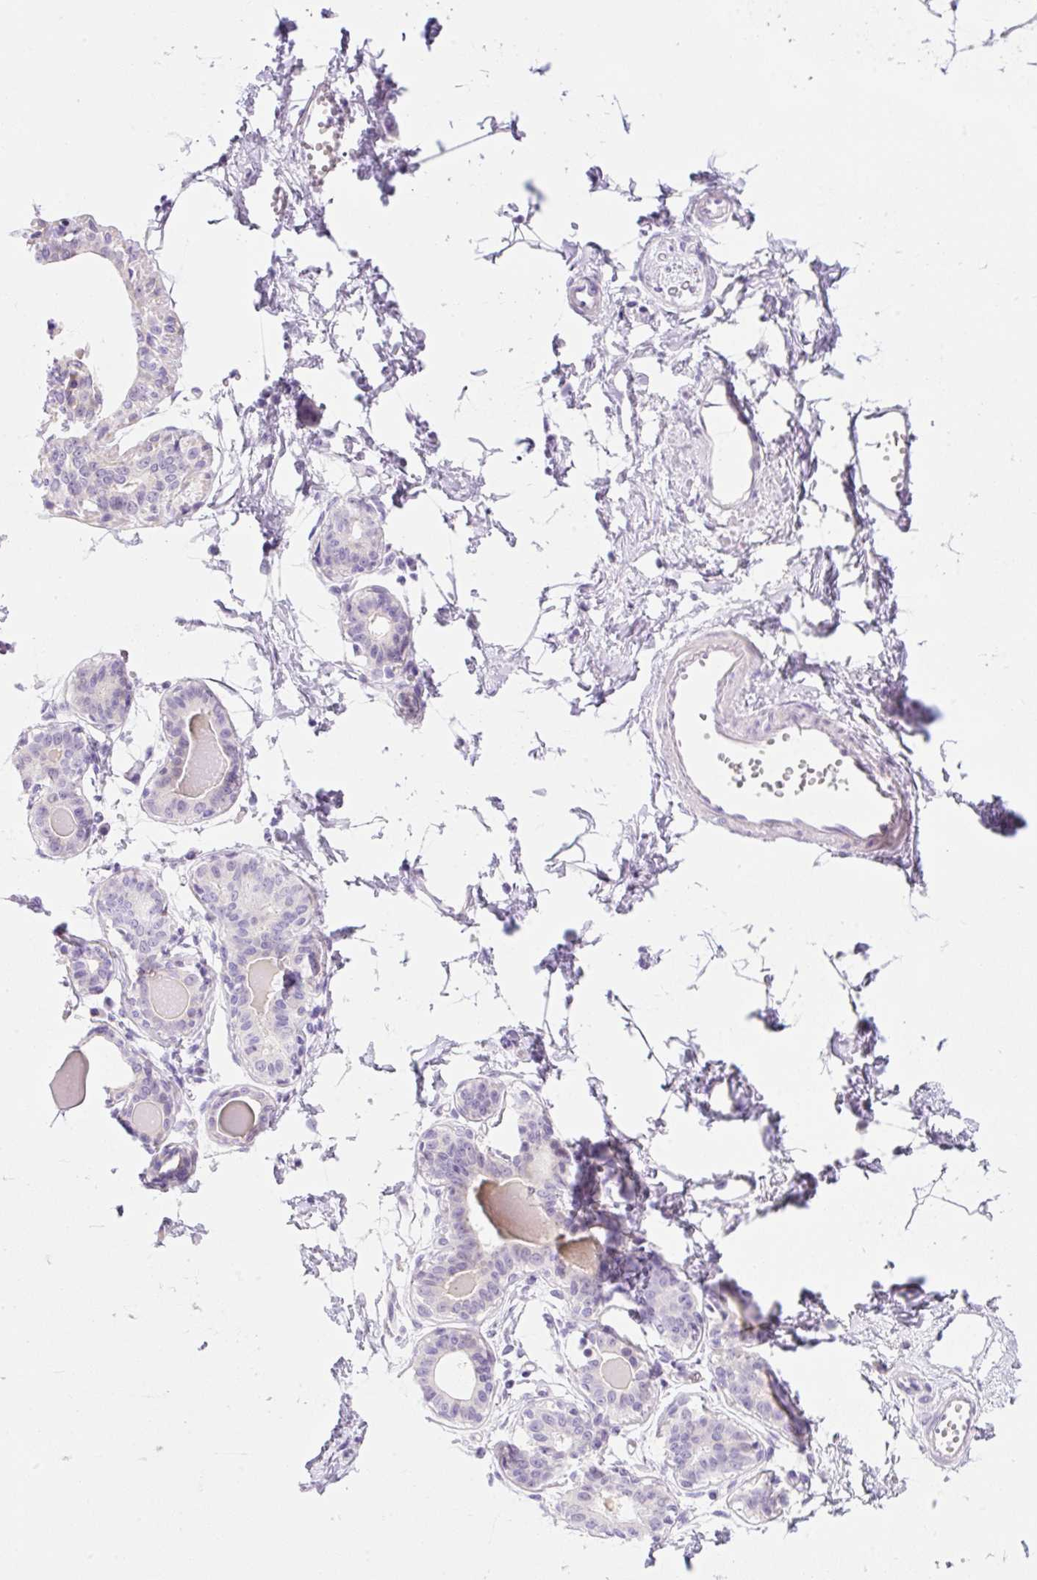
{"staining": {"intensity": "negative", "quantity": "none", "location": "none"}, "tissue": "breast", "cell_type": "Adipocytes", "image_type": "normal", "snomed": [{"axis": "morphology", "description": "Normal tissue, NOS"}, {"axis": "topography", "description": "Breast"}], "caption": "This is an IHC photomicrograph of normal human breast. There is no expression in adipocytes.", "gene": "ZNF121", "patient": {"sex": "female", "age": 45}}